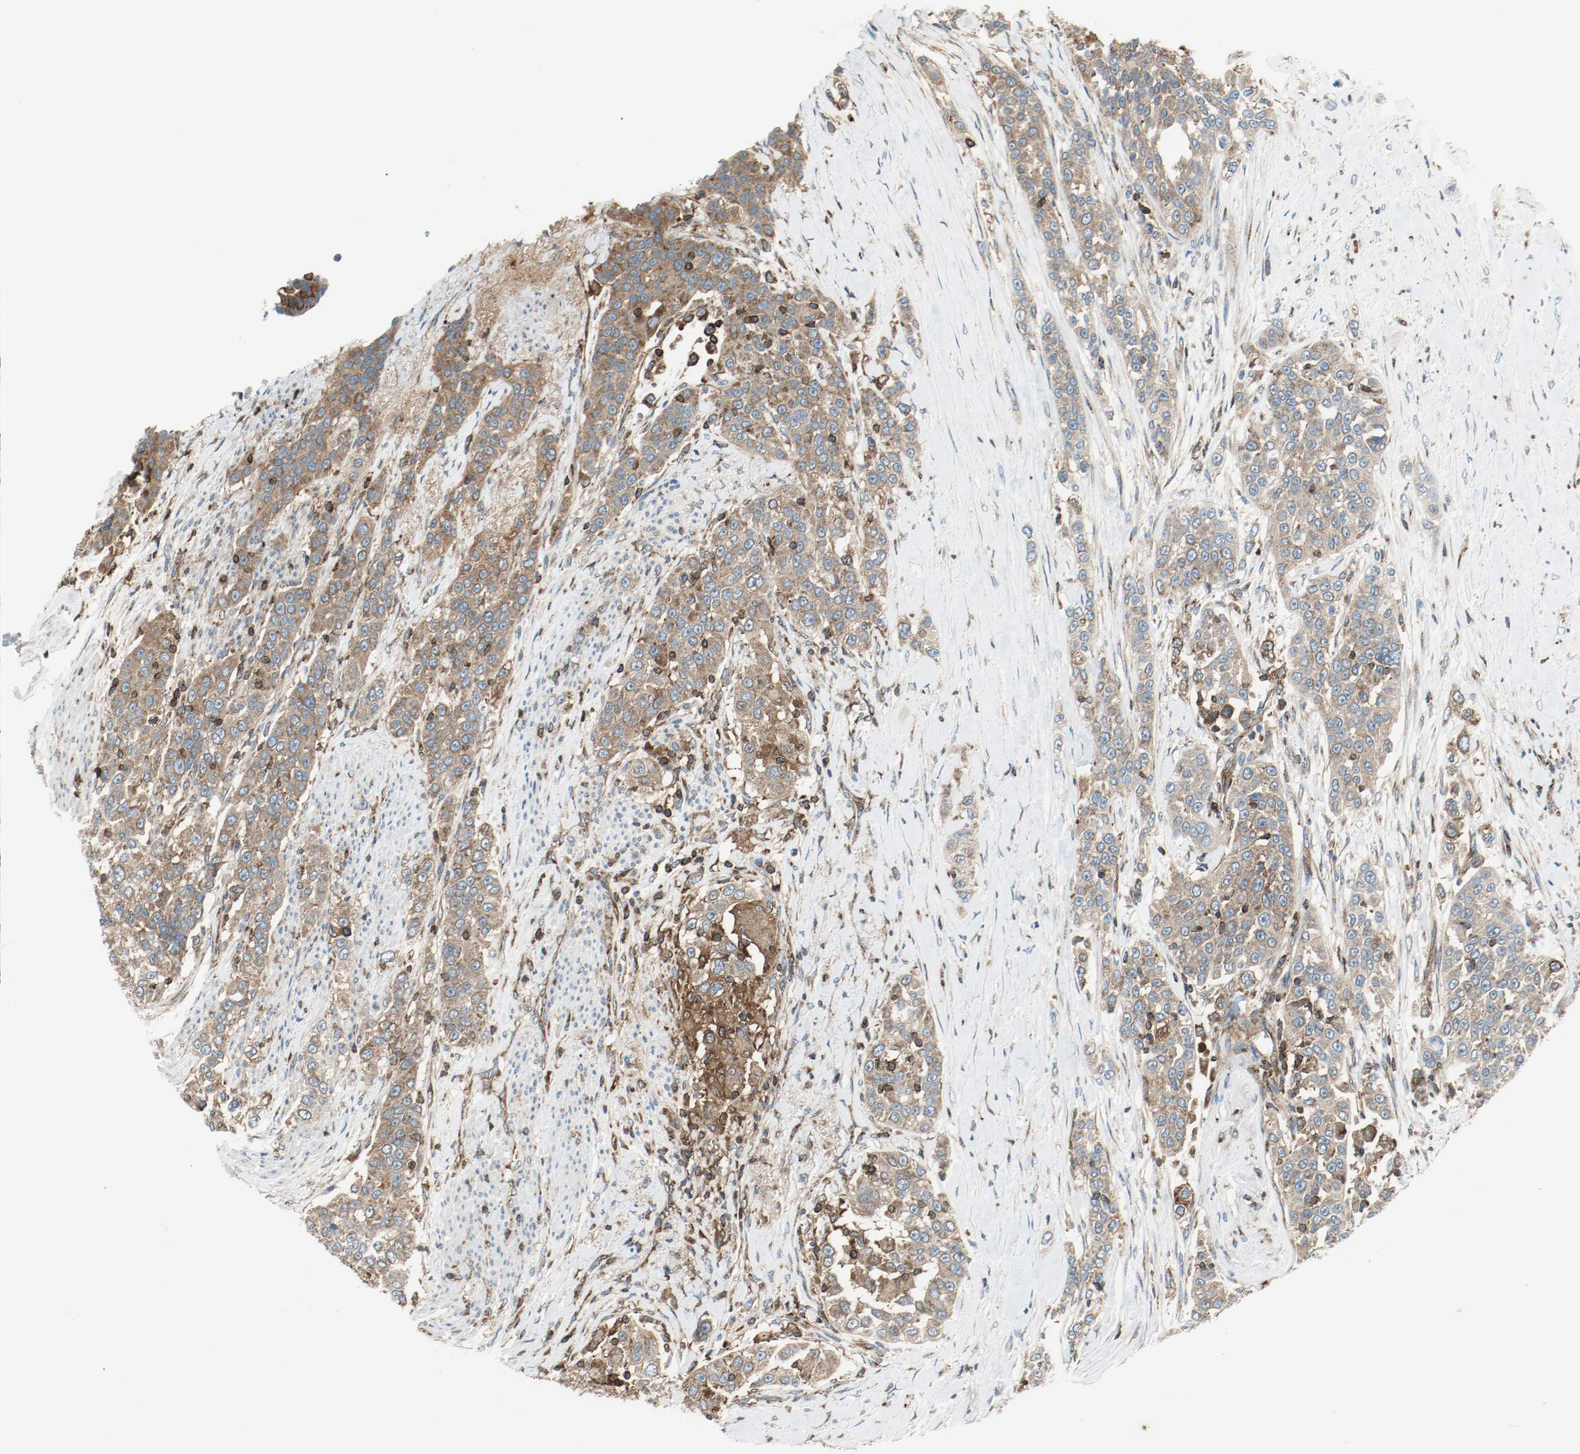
{"staining": {"intensity": "strong", "quantity": ">75%", "location": "cytoplasmic/membranous"}, "tissue": "urothelial cancer", "cell_type": "Tumor cells", "image_type": "cancer", "snomed": [{"axis": "morphology", "description": "Urothelial carcinoma, High grade"}, {"axis": "topography", "description": "Urinary bladder"}], "caption": "Brown immunohistochemical staining in urothelial carcinoma (high-grade) exhibits strong cytoplasmic/membranous positivity in approximately >75% of tumor cells. The staining was performed using DAB (3,3'-diaminobenzidine) to visualize the protein expression in brown, while the nuclei were stained in blue with hematoxylin (Magnification: 20x).", "gene": "PLCG1", "patient": {"sex": "female", "age": 80}}